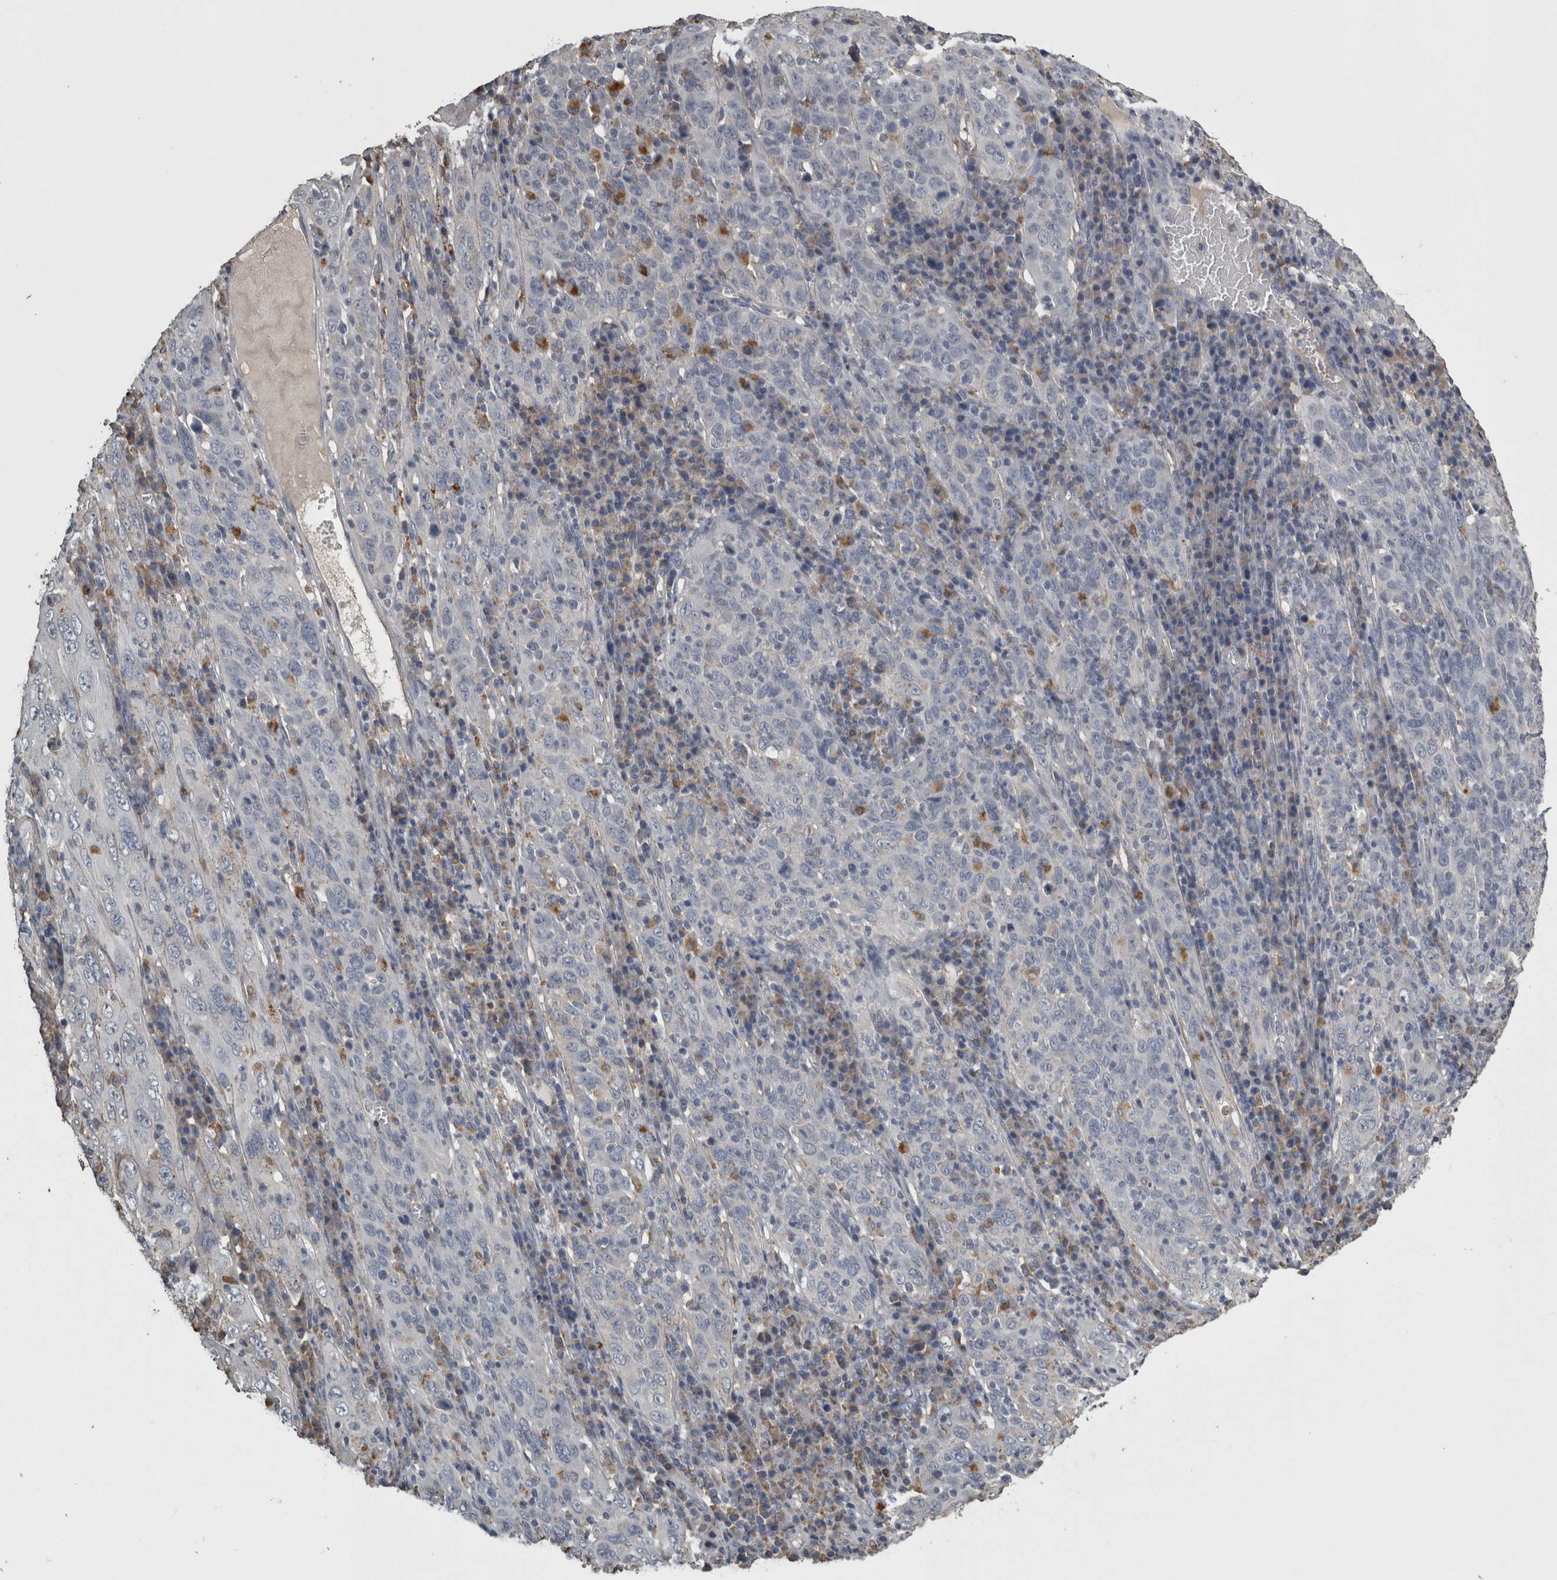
{"staining": {"intensity": "negative", "quantity": "none", "location": "none"}, "tissue": "cervical cancer", "cell_type": "Tumor cells", "image_type": "cancer", "snomed": [{"axis": "morphology", "description": "Squamous cell carcinoma, NOS"}, {"axis": "topography", "description": "Cervix"}], "caption": "Immunohistochemistry of human cervical cancer demonstrates no positivity in tumor cells. (Immunohistochemistry, brightfield microscopy, high magnification).", "gene": "FRK", "patient": {"sex": "female", "age": 46}}